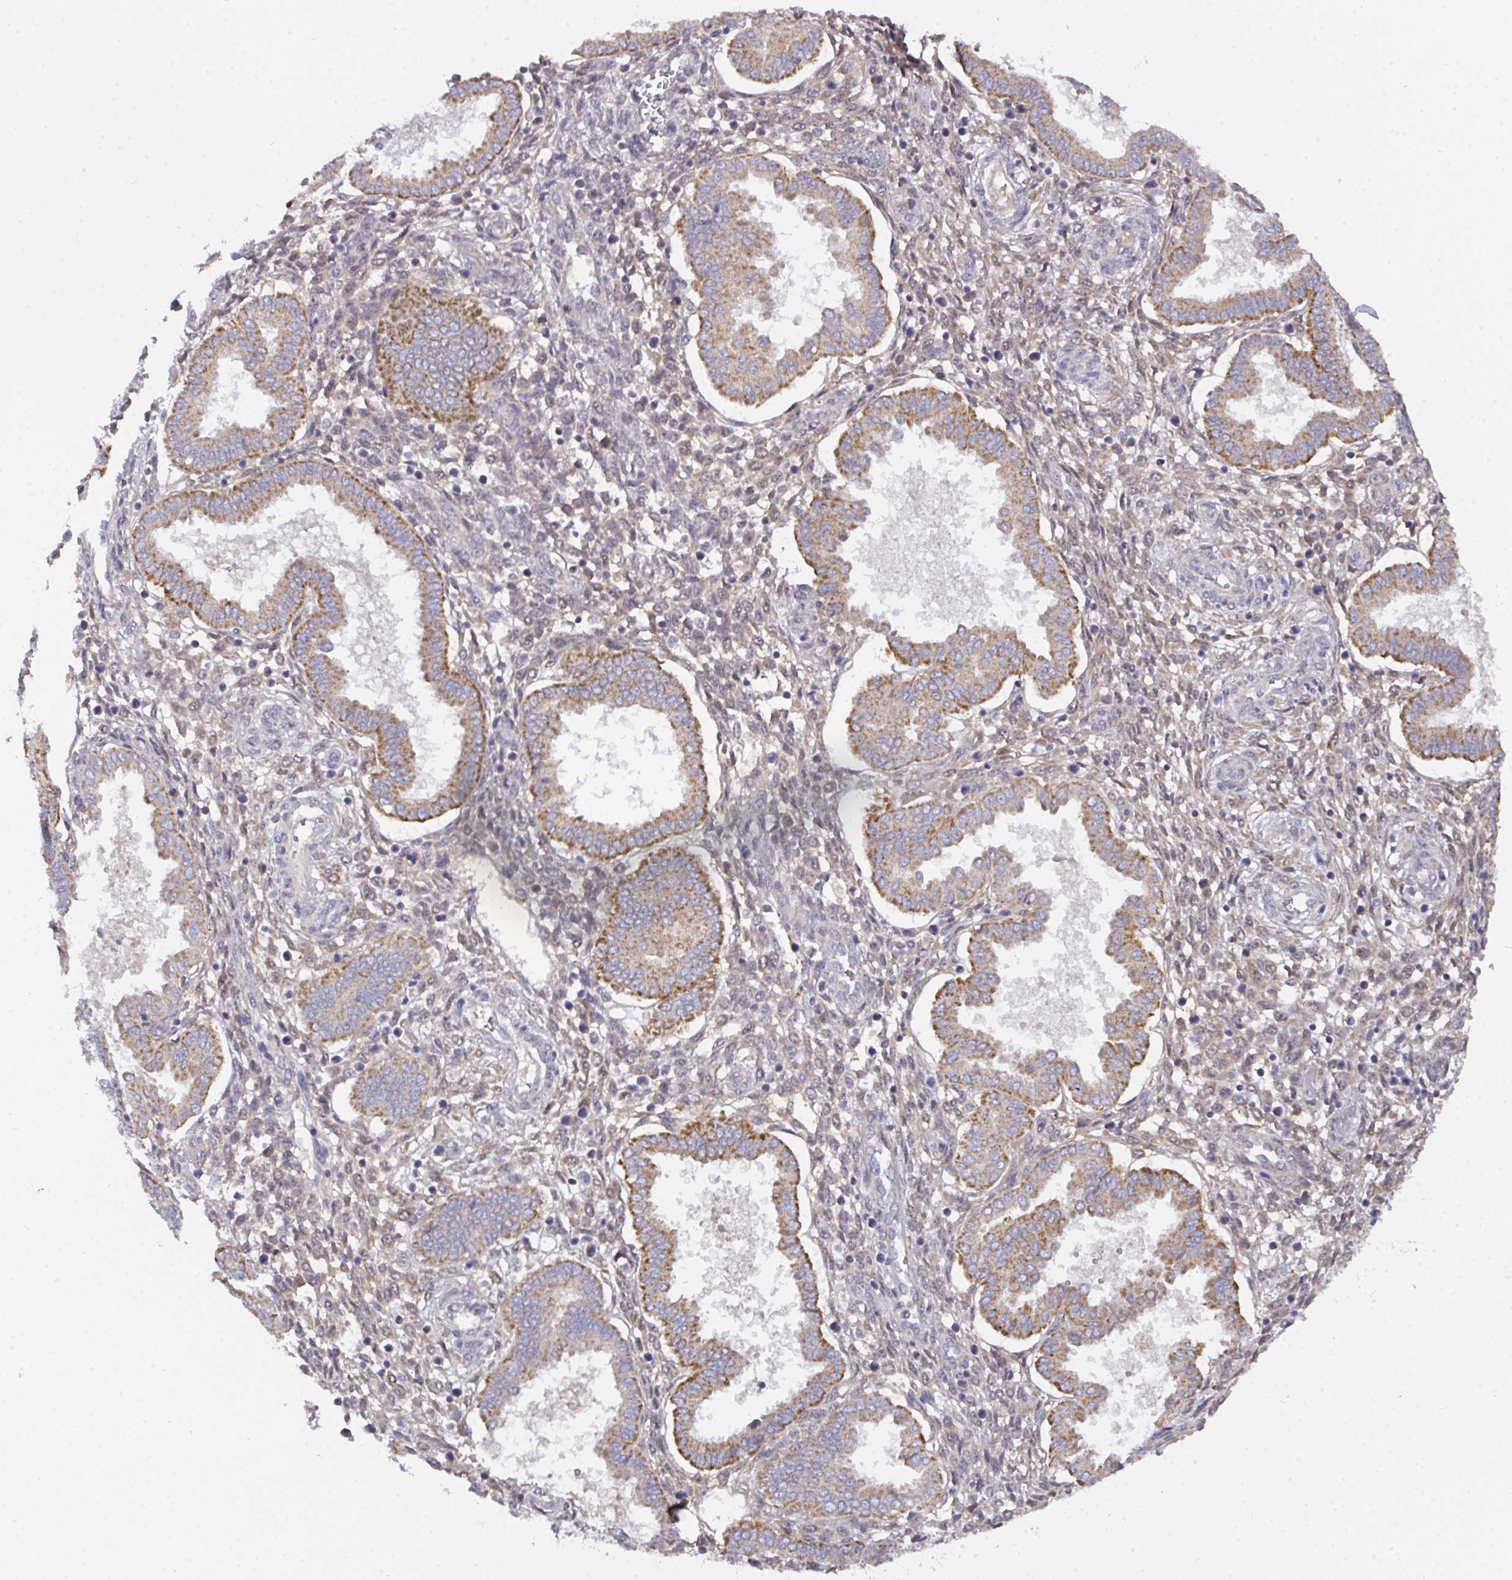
{"staining": {"intensity": "weak", "quantity": "25%-75%", "location": "cytoplasmic/membranous"}, "tissue": "endometrium", "cell_type": "Cells in endometrial stroma", "image_type": "normal", "snomed": [{"axis": "morphology", "description": "Normal tissue, NOS"}, {"axis": "topography", "description": "Endometrium"}], "caption": "Weak cytoplasmic/membranous expression is identified in about 25%-75% of cells in endometrial stroma in normal endometrium.", "gene": "L3HYPDH", "patient": {"sex": "female", "age": 24}}